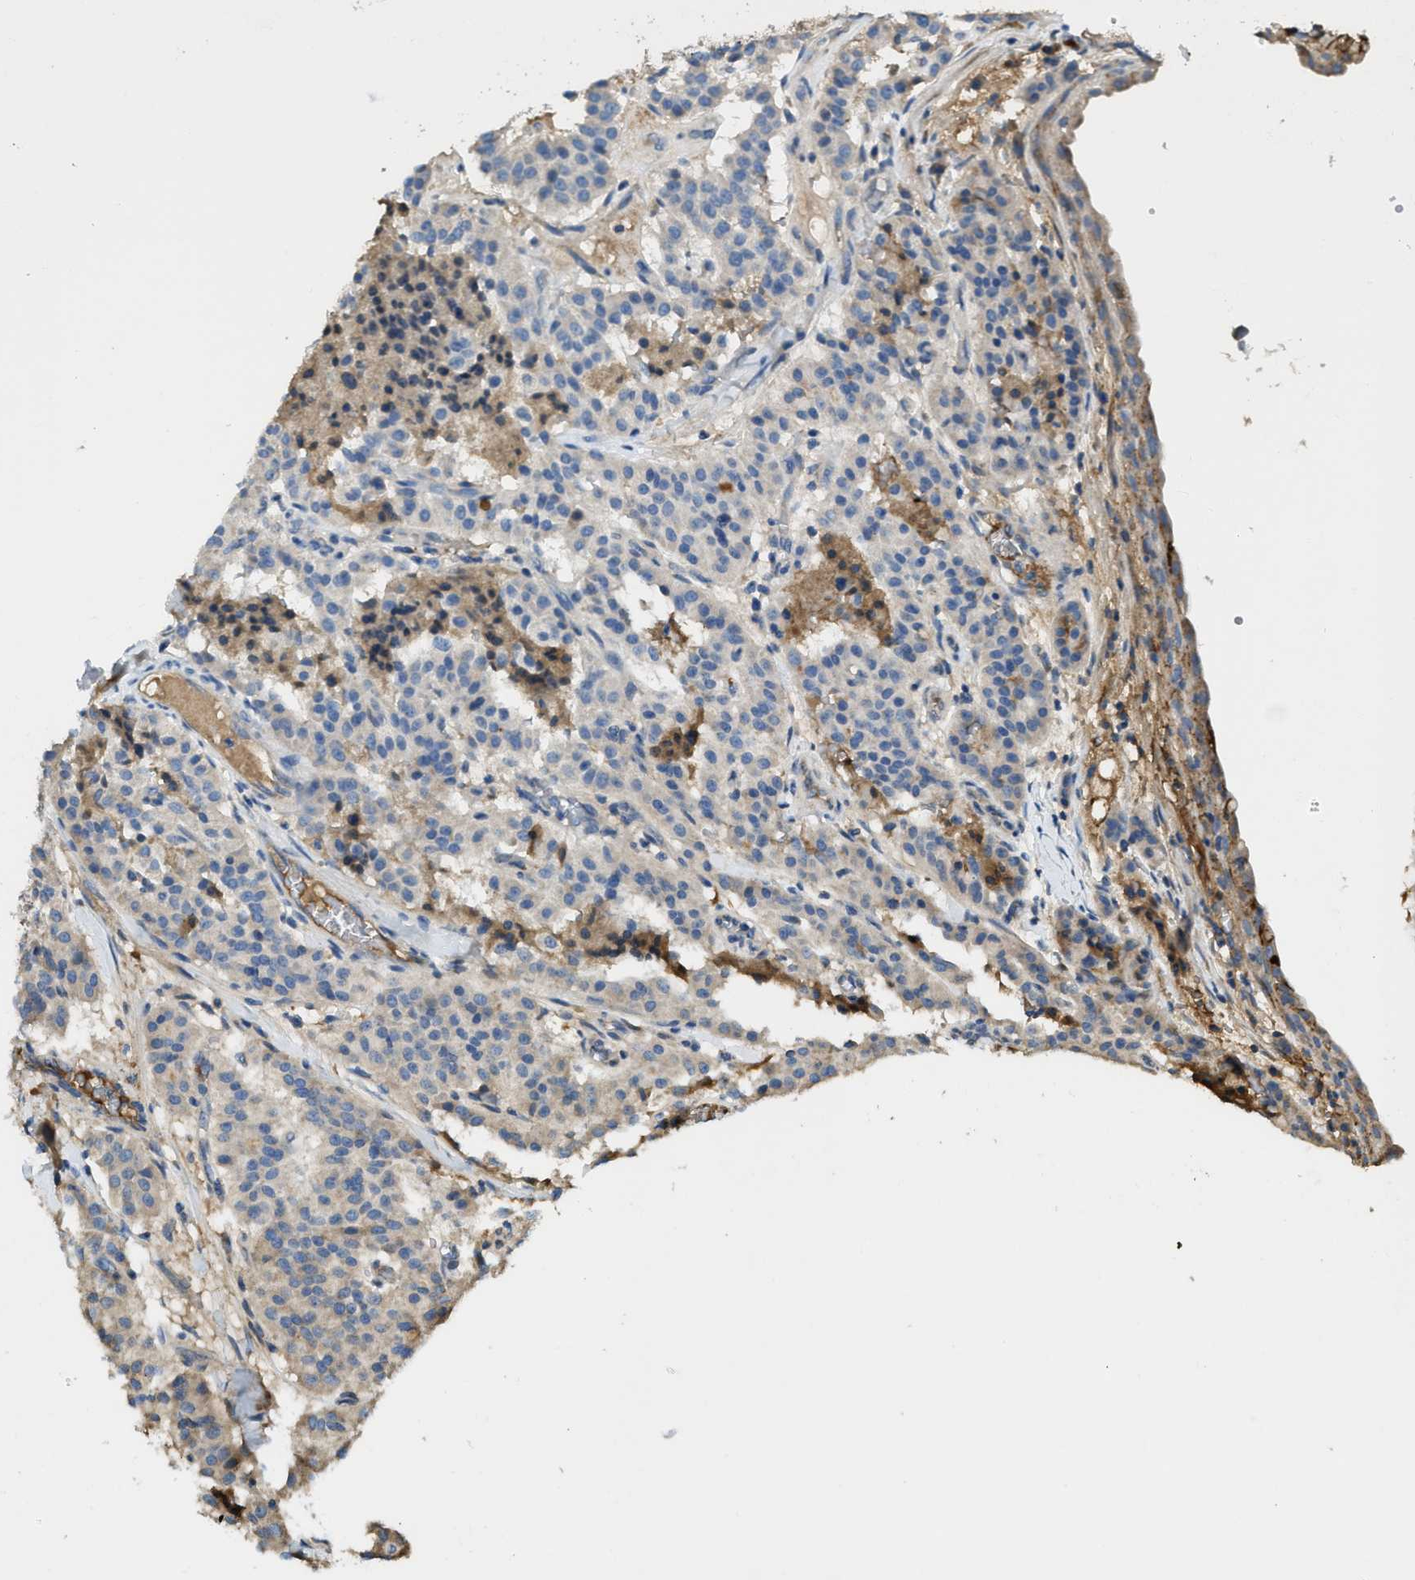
{"staining": {"intensity": "moderate", "quantity": "<25%", "location": "cytoplasmic/membranous"}, "tissue": "carcinoid", "cell_type": "Tumor cells", "image_type": "cancer", "snomed": [{"axis": "morphology", "description": "Carcinoid, malignant, NOS"}, {"axis": "topography", "description": "Lung"}], "caption": "Malignant carcinoid stained with a brown dye exhibits moderate cytoplasmic/membranous positive positivity in about <25% of tumor cells.", "gene": "RIPK2", "patient": {"sex": "male", "age": 30}}